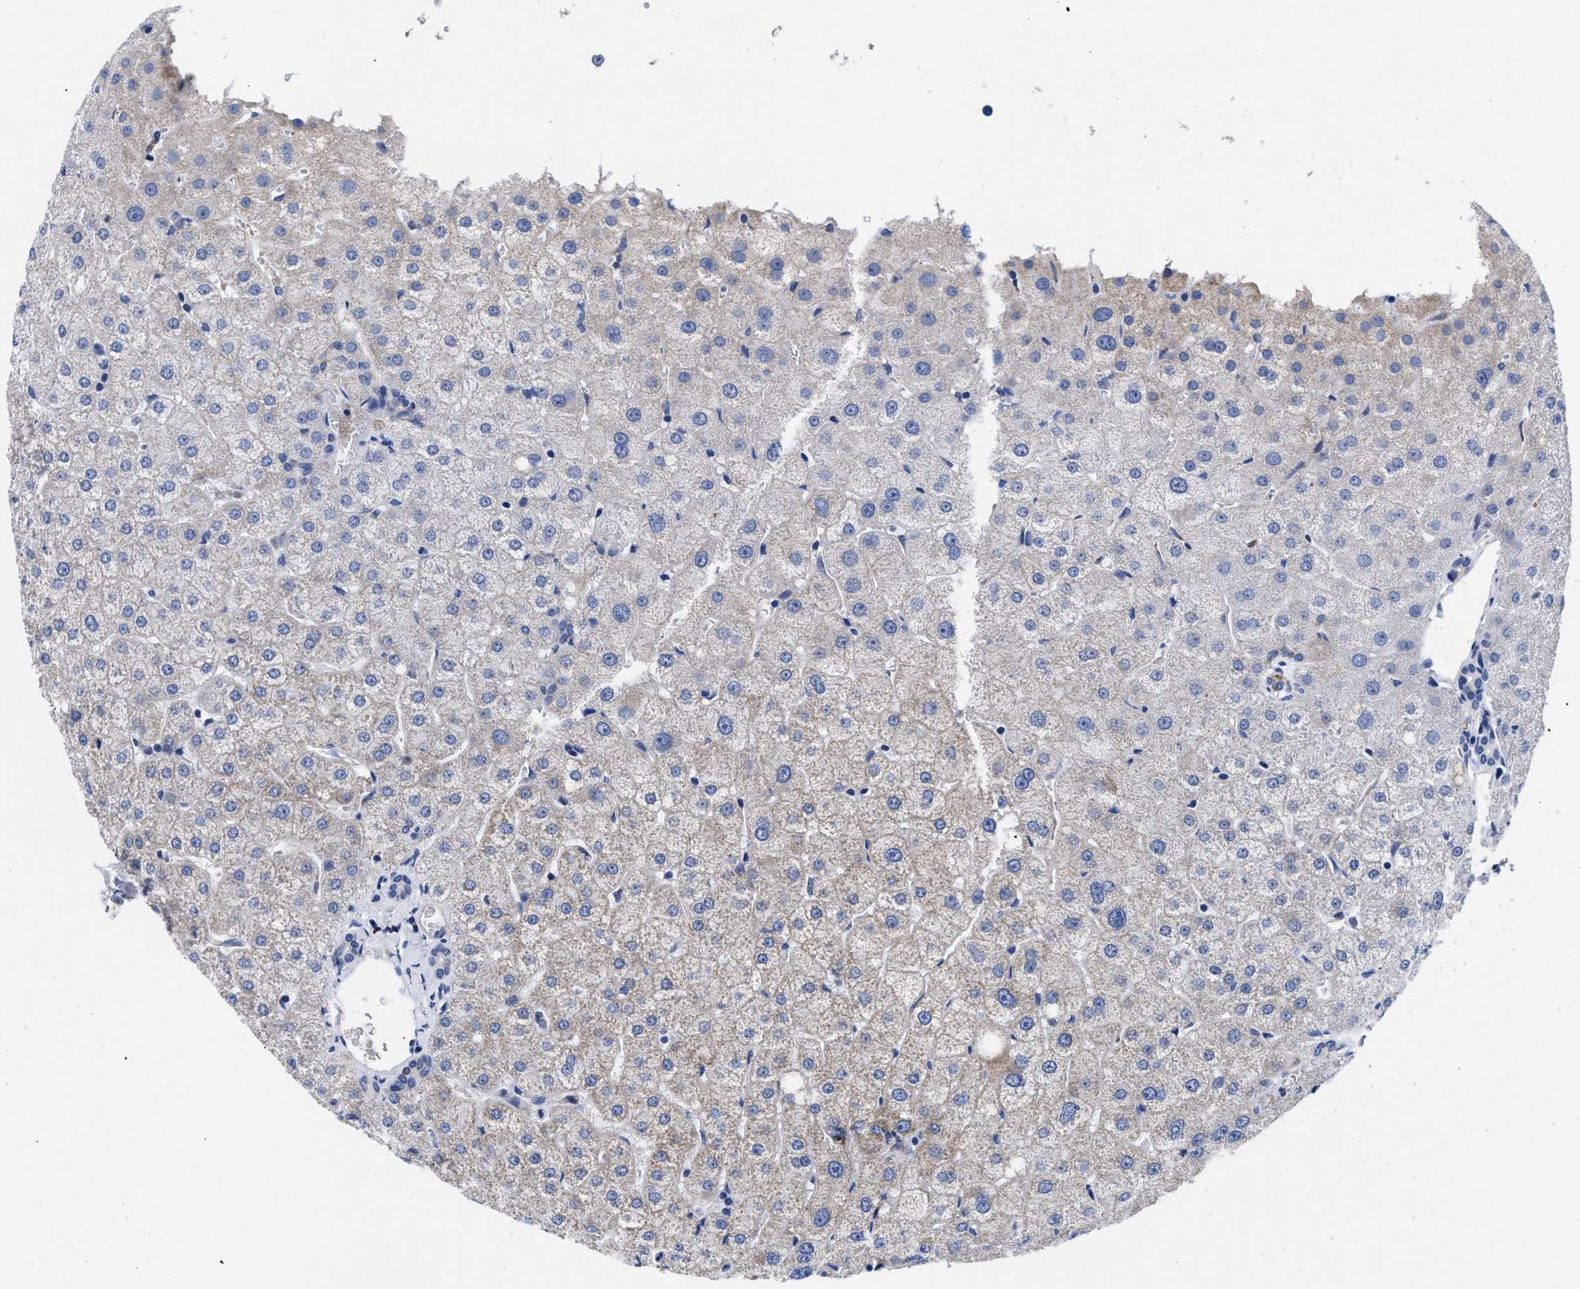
{"staining": {"intensity": "weak", "quantity": "<25%", "location": "cytoplasmic/membranous"}, "tissue": "liver", "cell_type": "Cholangiocytes", "image_type": "normal", "snomed": [{"axis": "morphology", "description": "Normal tissue, NOS"}, {"axis": "topography", "description": "Liver"}], "caption": "A high-resolution photomicrograph shows IHC staining of benign liver, which displays no significant staining in cholangiocytes.", "gene": "GPR149", "patient": {"sex": "male", "age": 73}}